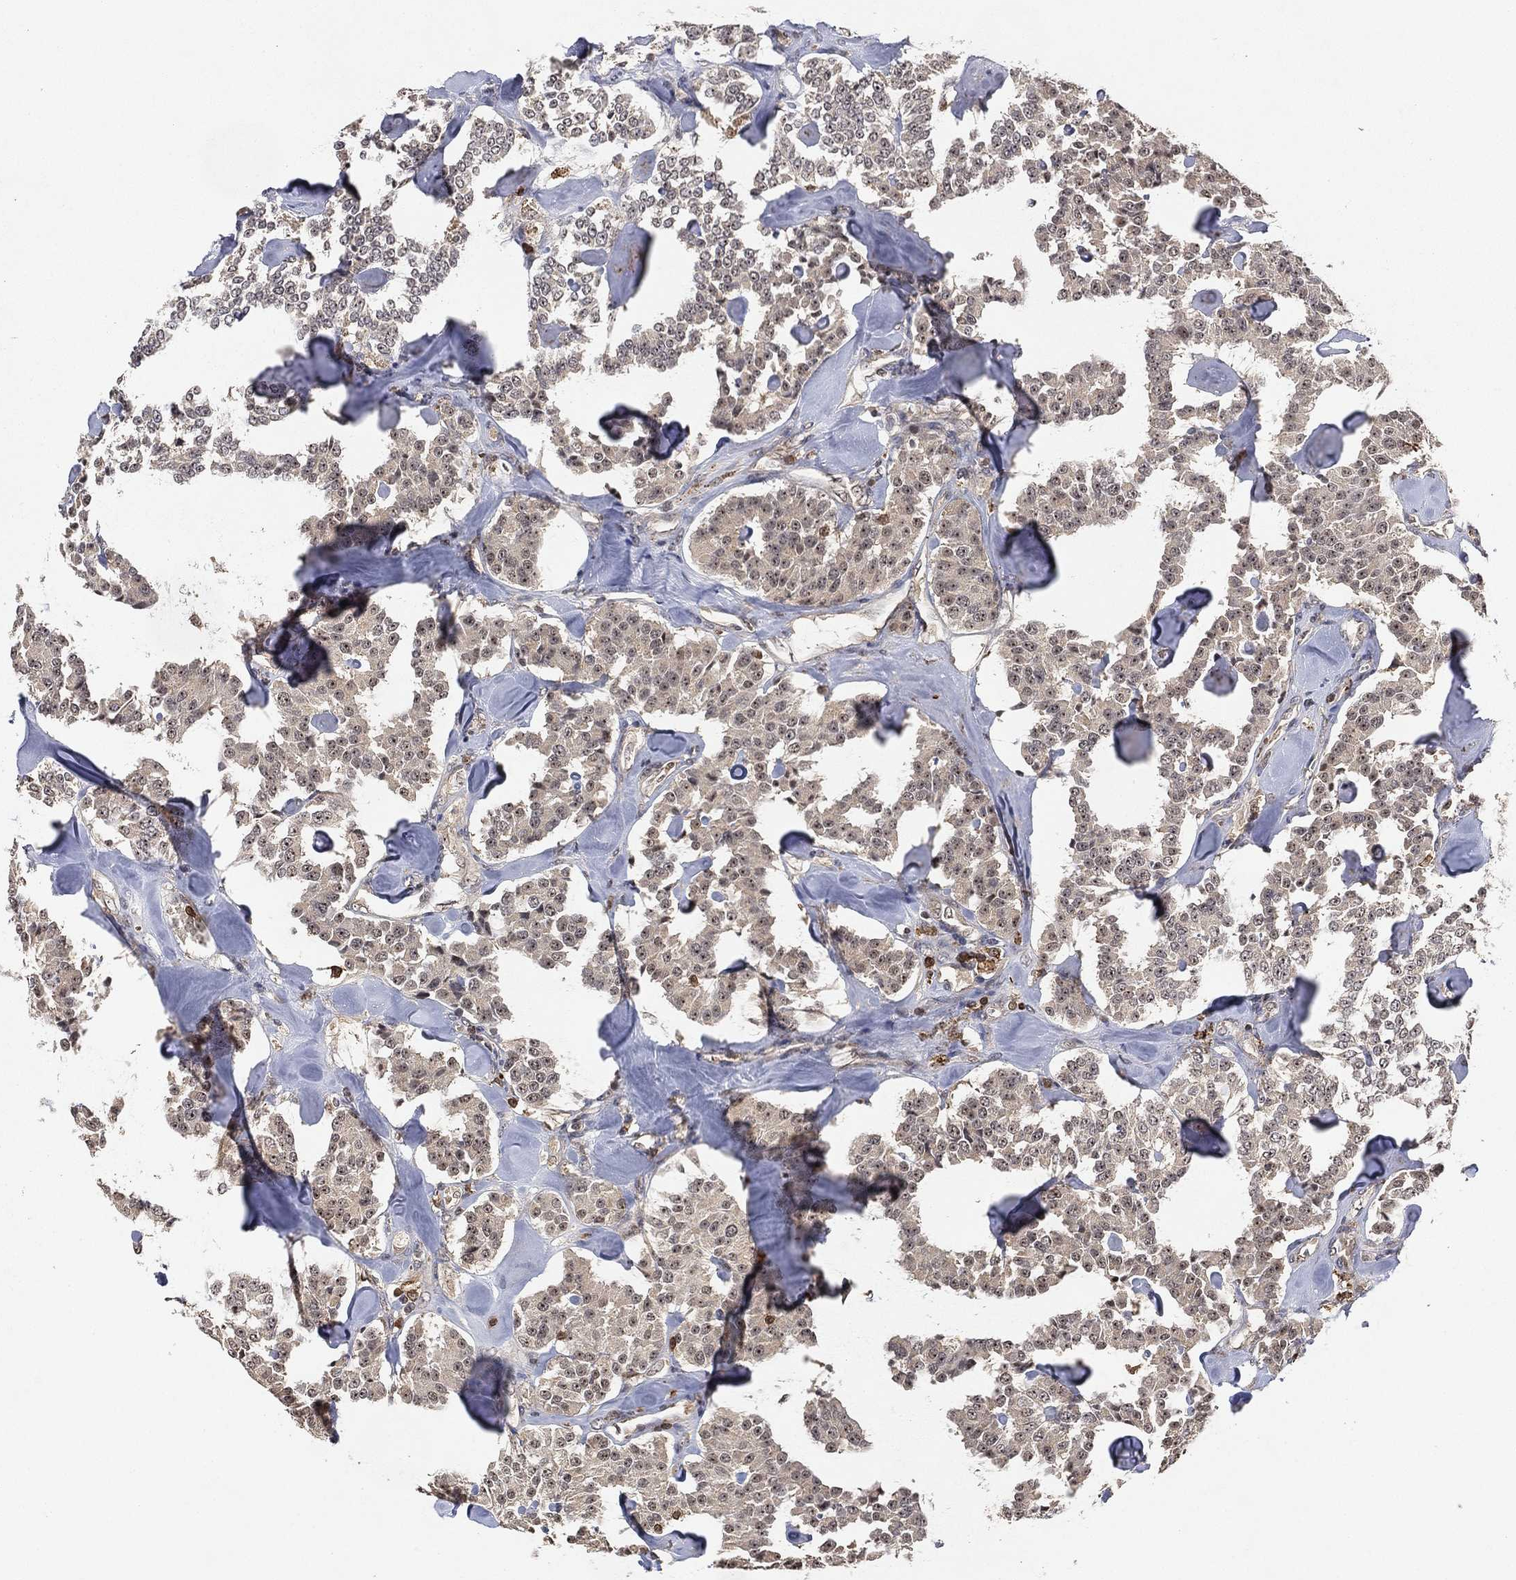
{"staining": {"intensity": "negative", "quantity": "none", "location": "none"}, "tissue": "carcinoid", "cell_type": "Tumor cells", "image_type": "cancer", "snomed": [{"axis": "morphology", "description": "Carcinoid, malignant, NOS"}, {"axis": "topography", "description": "Pancreas"}], "caption": "High magnification brightfield microscopy of malignant carcinoid stained with DAB (3,3'-diaminobenzidine) (brown) and counterstained with hematoxylin (blue): tumor cells show no significant positivity. The staining is performed using DAB brown chromogen with nuclei counter-stained in using hematoxylin.", "gene": "WDR26", "patient": {"sex": "male", "age": 41}}